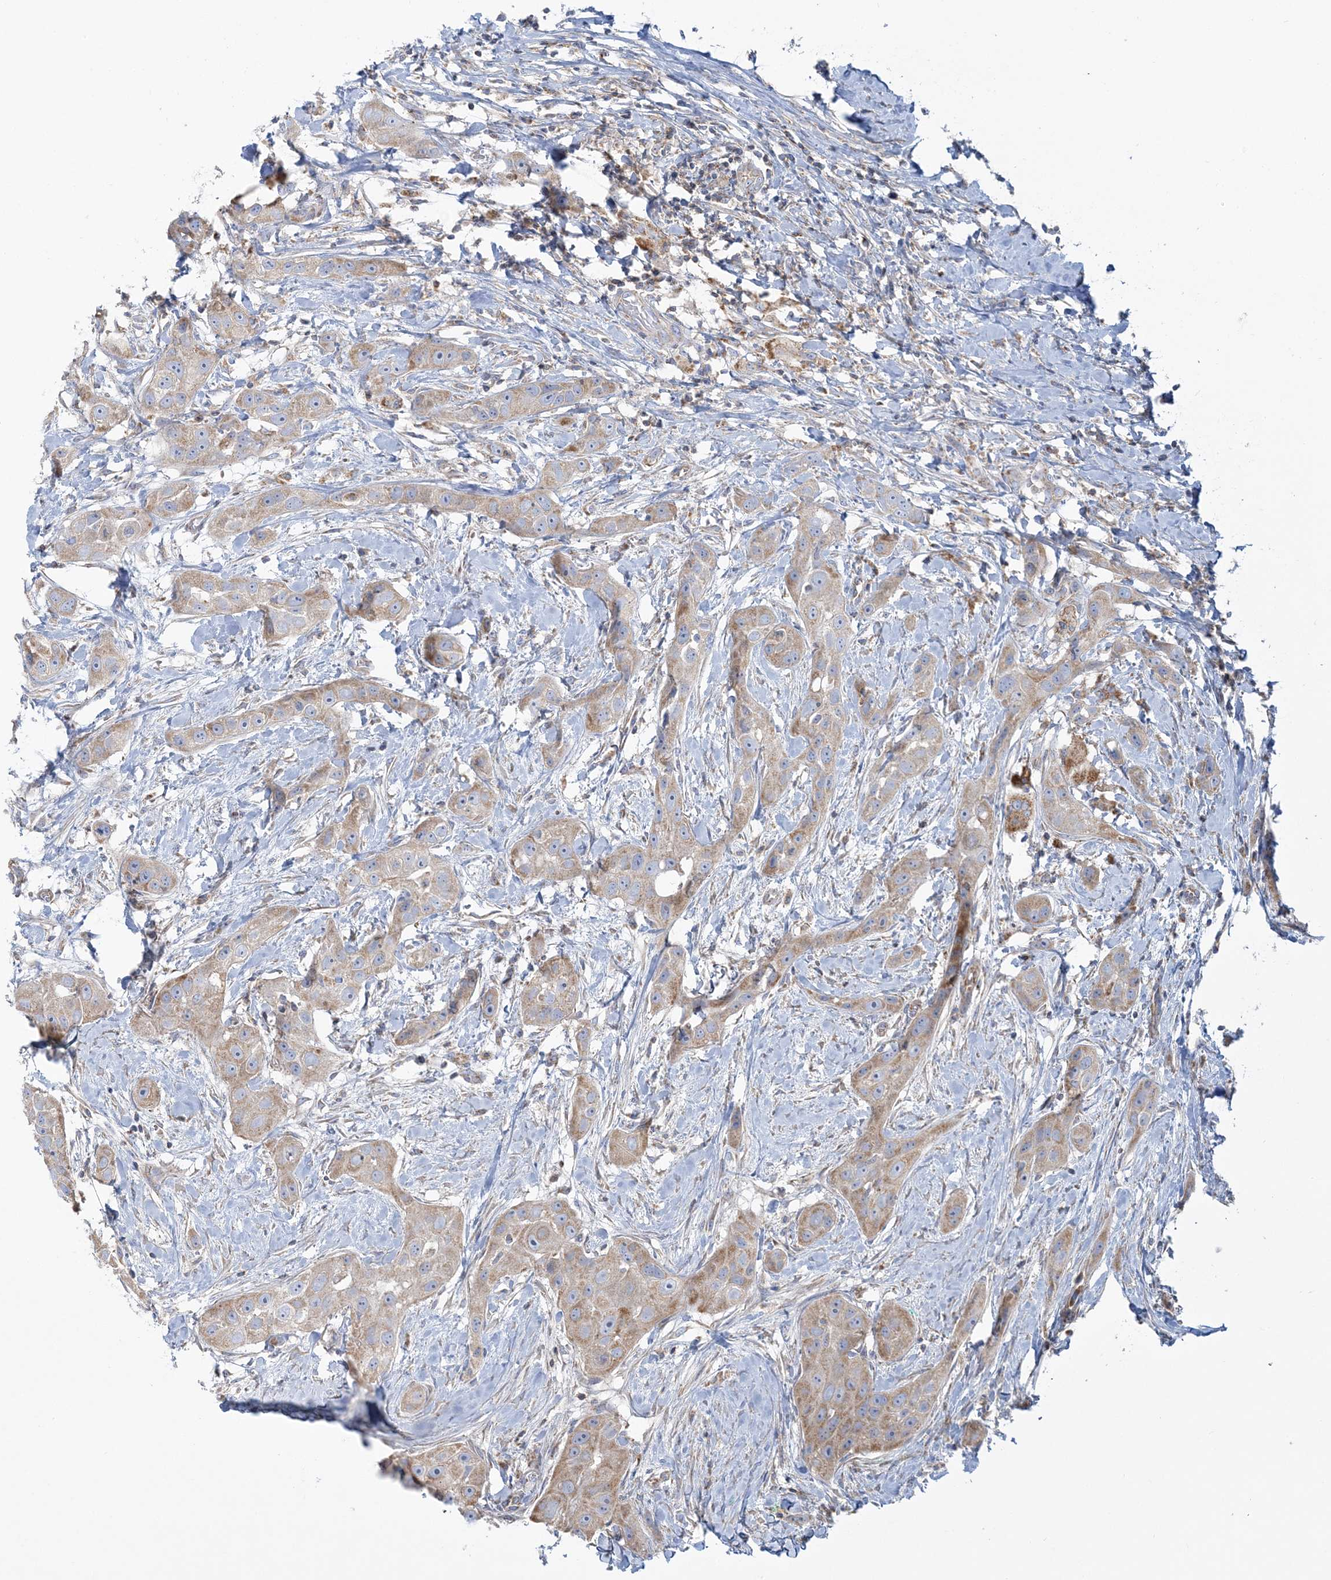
{"staining": {"intensity": "moderate", "quantity": "<25%", "location": "cytoplasmic/membranous"}, "tissue": "head and neck cancer", "cell_type": "Tumor cells", "image_type": "cancer", "snomed": [{"axis": "morphology", "description": "Normal tissue, NOS"}, {"axis": "morphology", "description": "Squamous cell carcinoma, NOS"}, {"axis": "topography", "description": "Skeletal muscle"}, {"axis": "topography", "description": "Head-Neck"}], "caption": "Protein analysis of squamous cell carcinoma (head and neck) tissue displays moderate cytoplasmic/membranous positivity in about <25% of tumor cells.", "gene": "TBC1D14", "patient": {"sex": "male", "age": 51}}